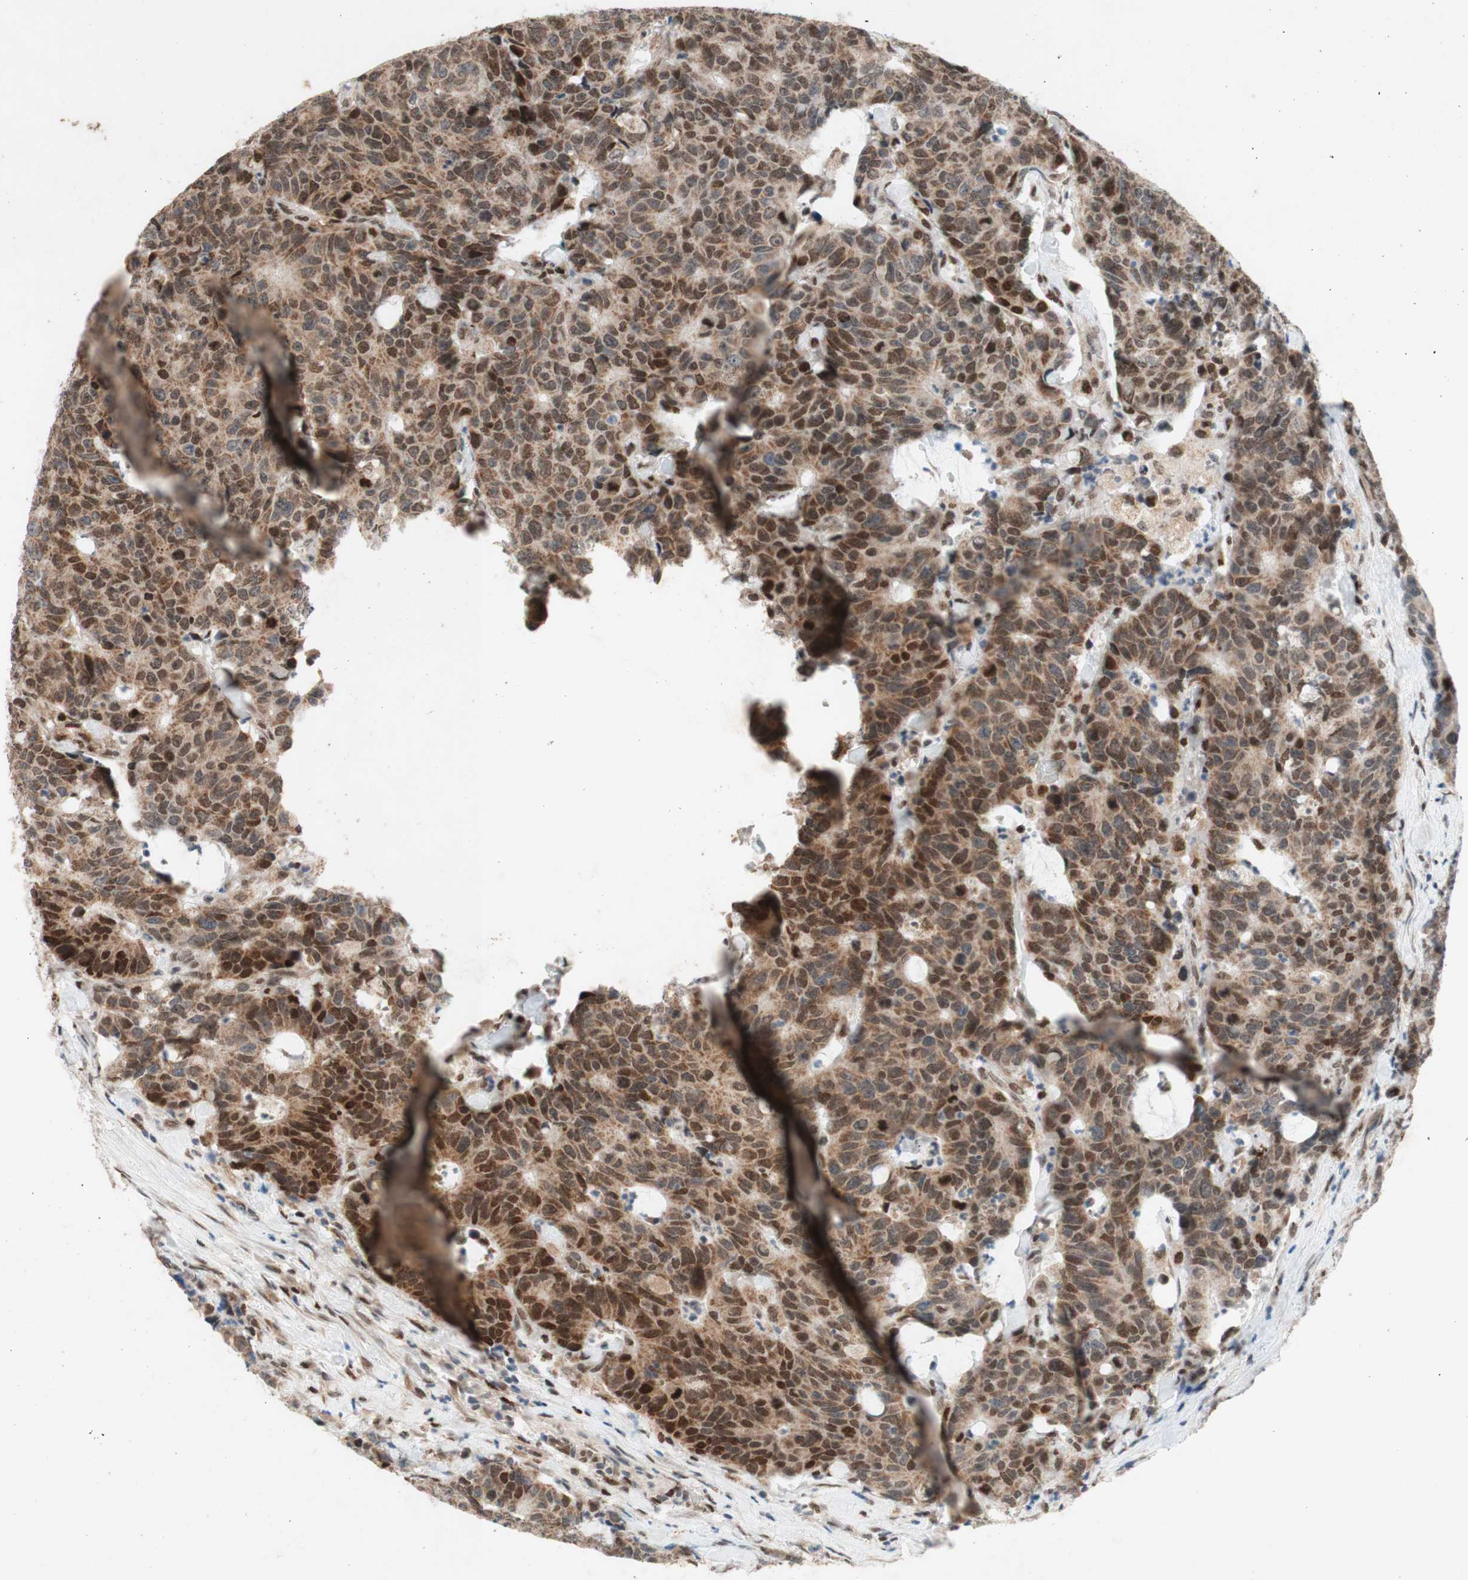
{"staining": {"intensity": "moderate", "quantity": "25%-75%", "location": "cytoplasmic/membranous,nuclear"}, "tissue": "colorectal cancer", "cell_type": "Tumor cells", "image_type": "cancer", "snomed": [{"axis": "morphology", "description": "Adenocarcinoma, NOS"}, {"axis": "topography", "description": "Colon"}], "caption": "A micrograph showing moderate cytoplasmic/membranous and nuclear staining in approximately 25%-75% of tumor cells in adenocarcinoma (colorectal), as visualized by brown immunohistochemical staining.", "gene": "DNMT3A", "patient": {"sex": "female", "age": 86}}